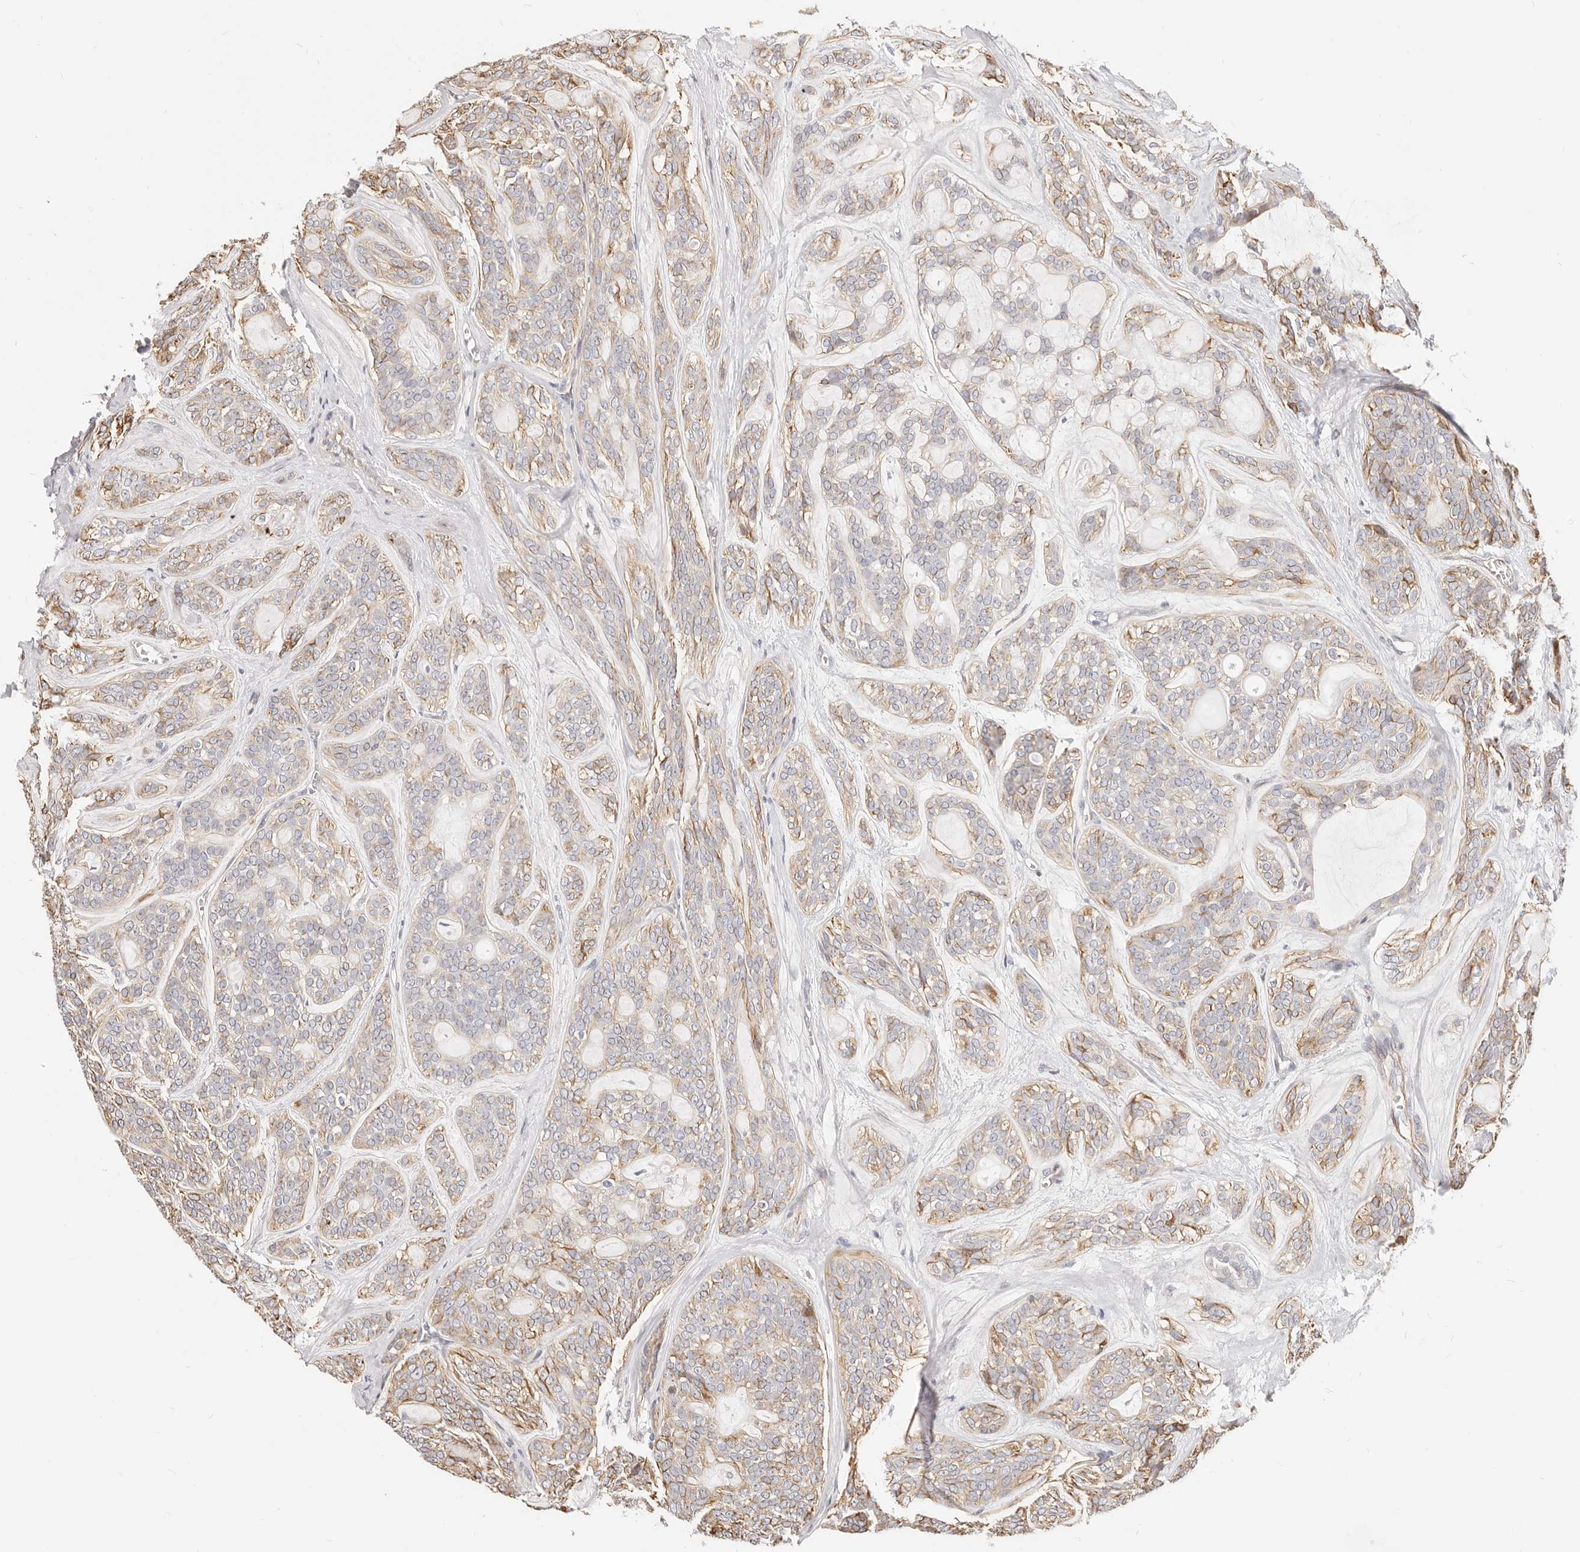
{"staining": {"intensity": "weak", "quantity": "<25%", "location": "cytoplasmic/membranous"}, "tissue": "head and neck cancer", "cell_type": "Tumor cells", "image_type": "cancer", "snomed": [{"axis": "morphology", "description": "Adenocarcinoma, NOS"}, {"axis": "topography", "description": "Head-Neck"}], "caption": "A high-resolution image shows IHC staining of head and neck adenocarcinoma, which reveals no significant staining in tumor cells. (DAB immunohistochemistry (IHC) with hematoxylin counter stain).", "gene": "DTNBP1", "patient": {"sex": "male", "age": 66}}